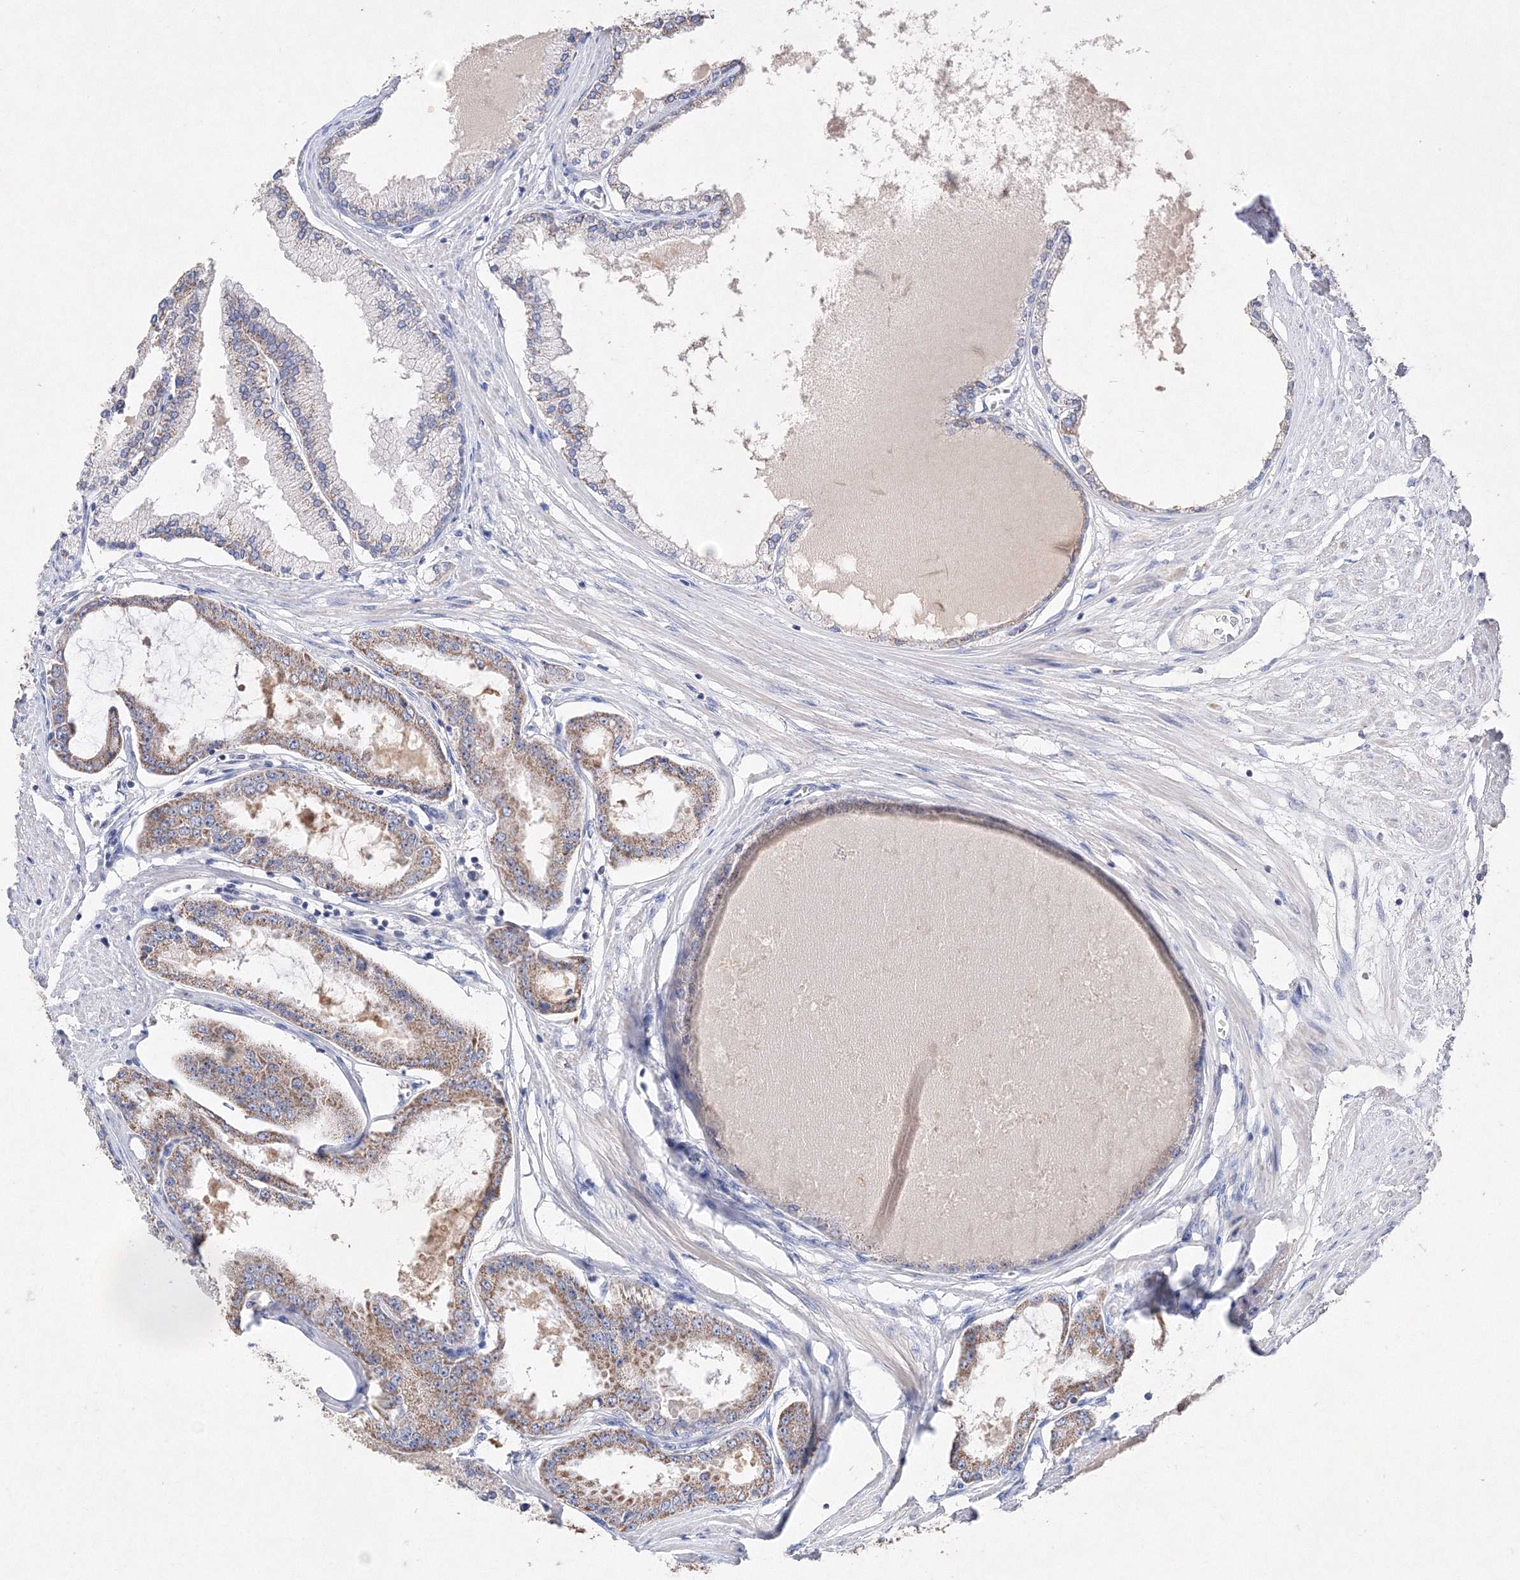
{"staining": {"intensity": "moderate", "quantity": "25%-75%", "location": "cytoplasmic/membranous"}, "tissue": "prostate cancer", "cell_type": "Tumor cells", "image_type": "cancer", "snomed": [{"axis": "morphology", "description": "Adenocarcinoma, Low grade"}, {"axis": "topography", "description": "Prostate"}], "caption": "Prostate cancer was stained to show a protein in brown. There is medium levels of moderate cytoplasmic/membranous staining in approximately 25%-75% of tumor cells.", "gene": "GLS", "patient": {"sex": "male", "age": 63}}